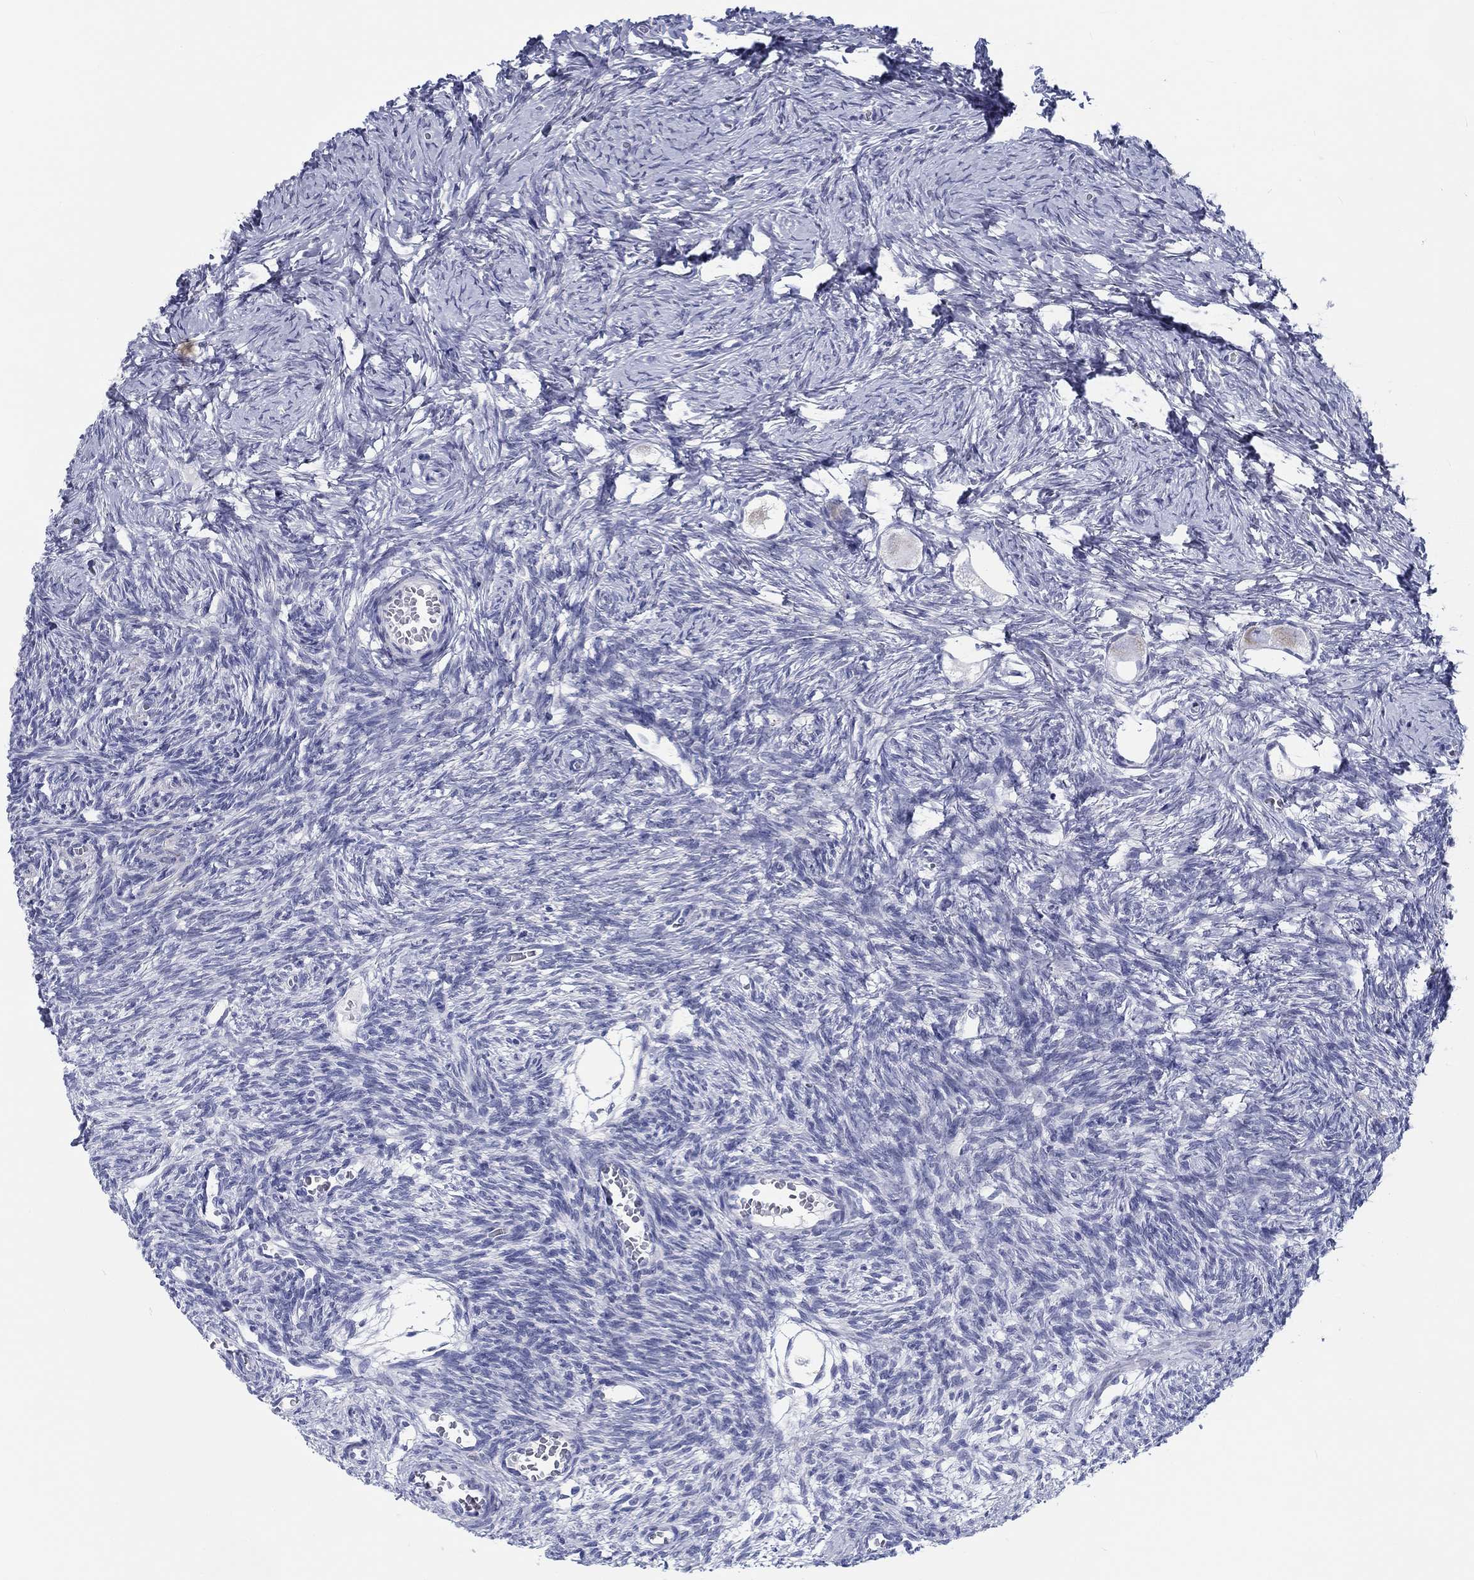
{"staining": {"intensity": "negative", "quantity": "none", "location": "none"}, "tissue": "ovary", "cell_type": "Follicle cells", "image_type": "normal", "snomed": [{"axis": "morphology", "description": "Normal tissue, NOS"}, {"axis": "topography", "description": "Ovary"}], "caption": "Benign ovary was stained to show a protein in brown. There is no significant expression in follicle cells. Brightfield microscopy of immunohistochemistry stained with DAB (brown) and hematoxylin (blue), captured at high magnification.", "gene": "H1", "patient": {"sex": "female", "age": 27}}